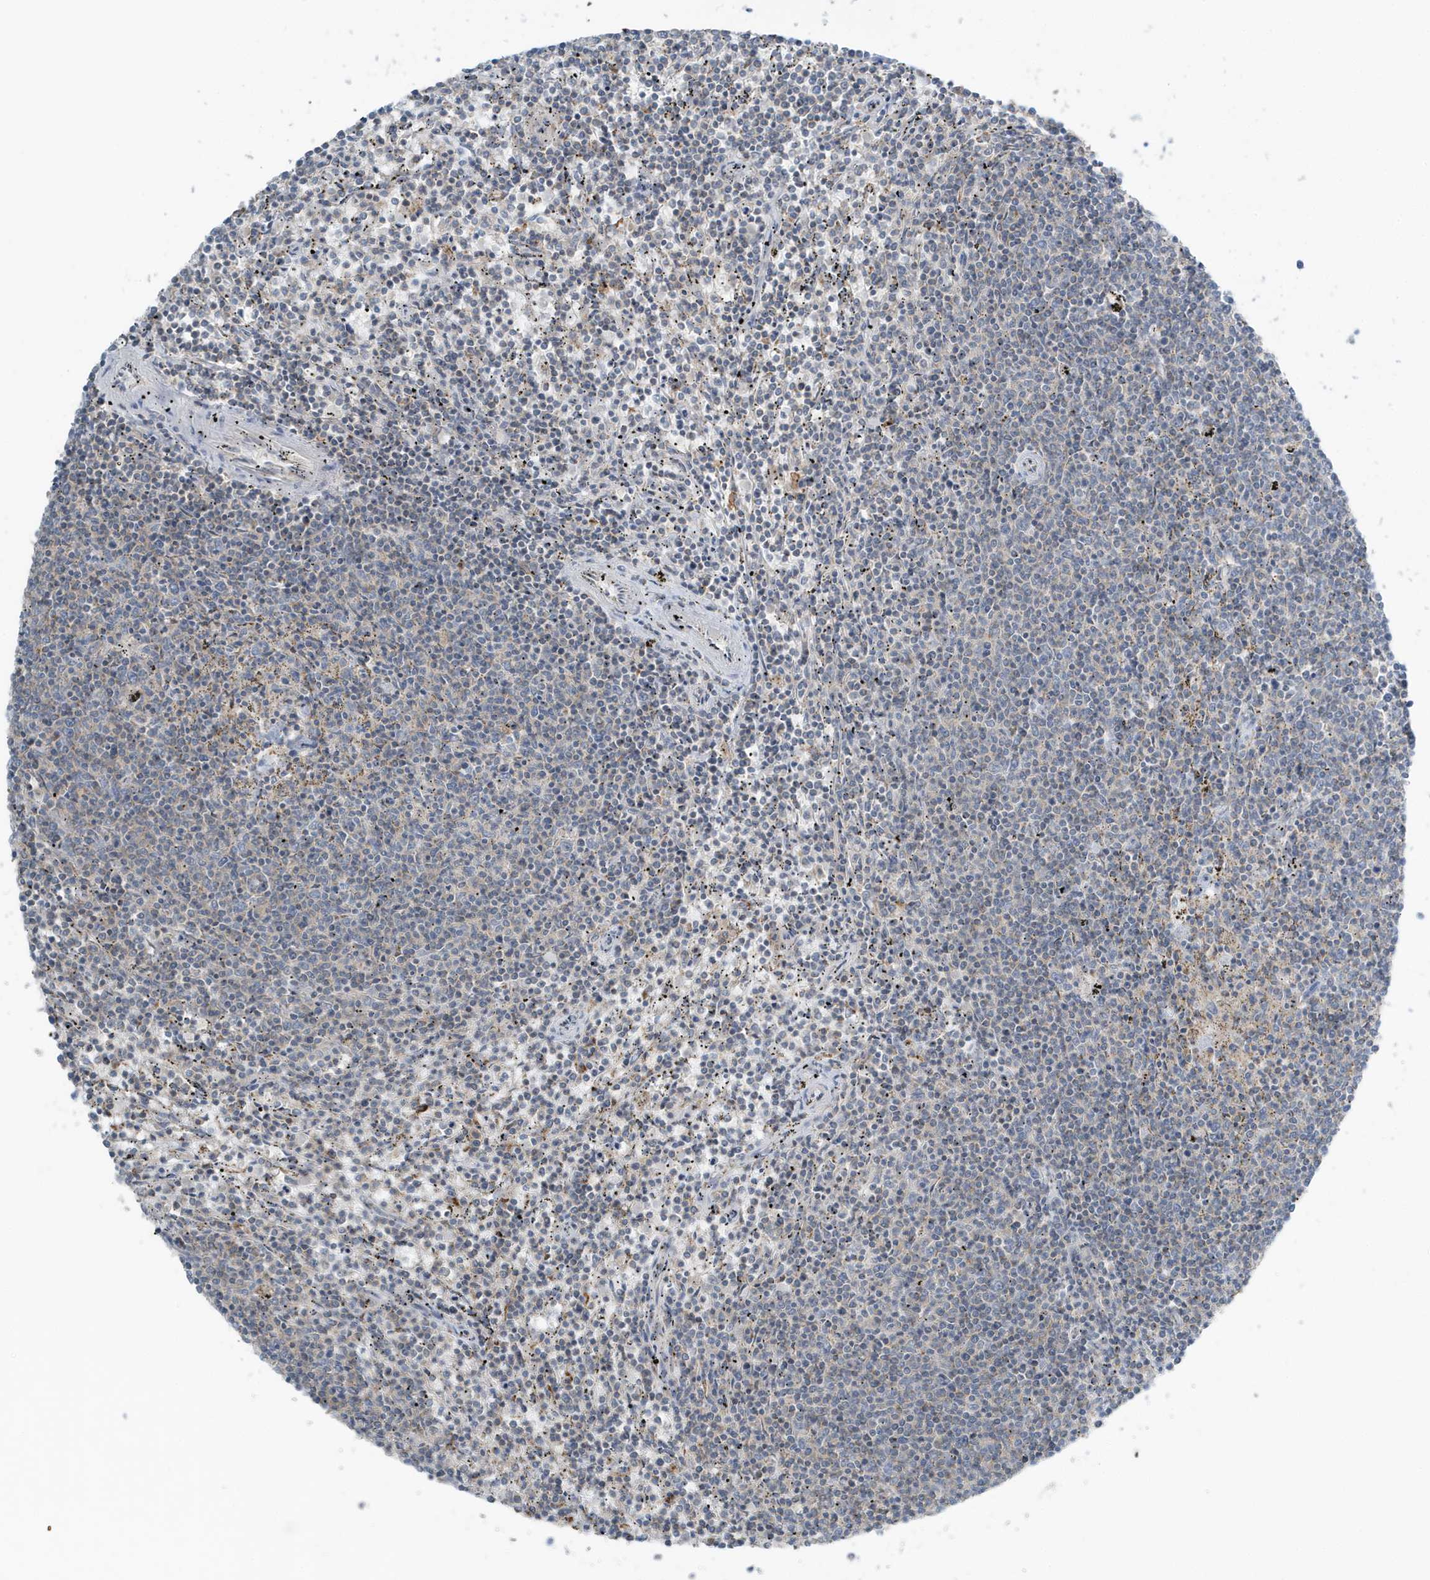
{"staining": {"intensity": "weak", "quantity": "<25%", "location": "cytoplasmic/membranous"}, "tissue": "lymphoma", "cell_type": "Tumor cells", "image_type": "cancer", "snomed": [{"axis": "morphology", "description": "Malignant lymphoma, non-Hodgkin's type, Low grade"}, {"axis": "topography", "description": "Spleen"}], "caption": "Immunohistochemical staining of human malignant lymphoma, non-Hodgkin's type (low-grade) demonstrates no significant expression in tumor cells.", "gene": "RAB11FIP3", "patient": {"sex": "female", "age": 50}}